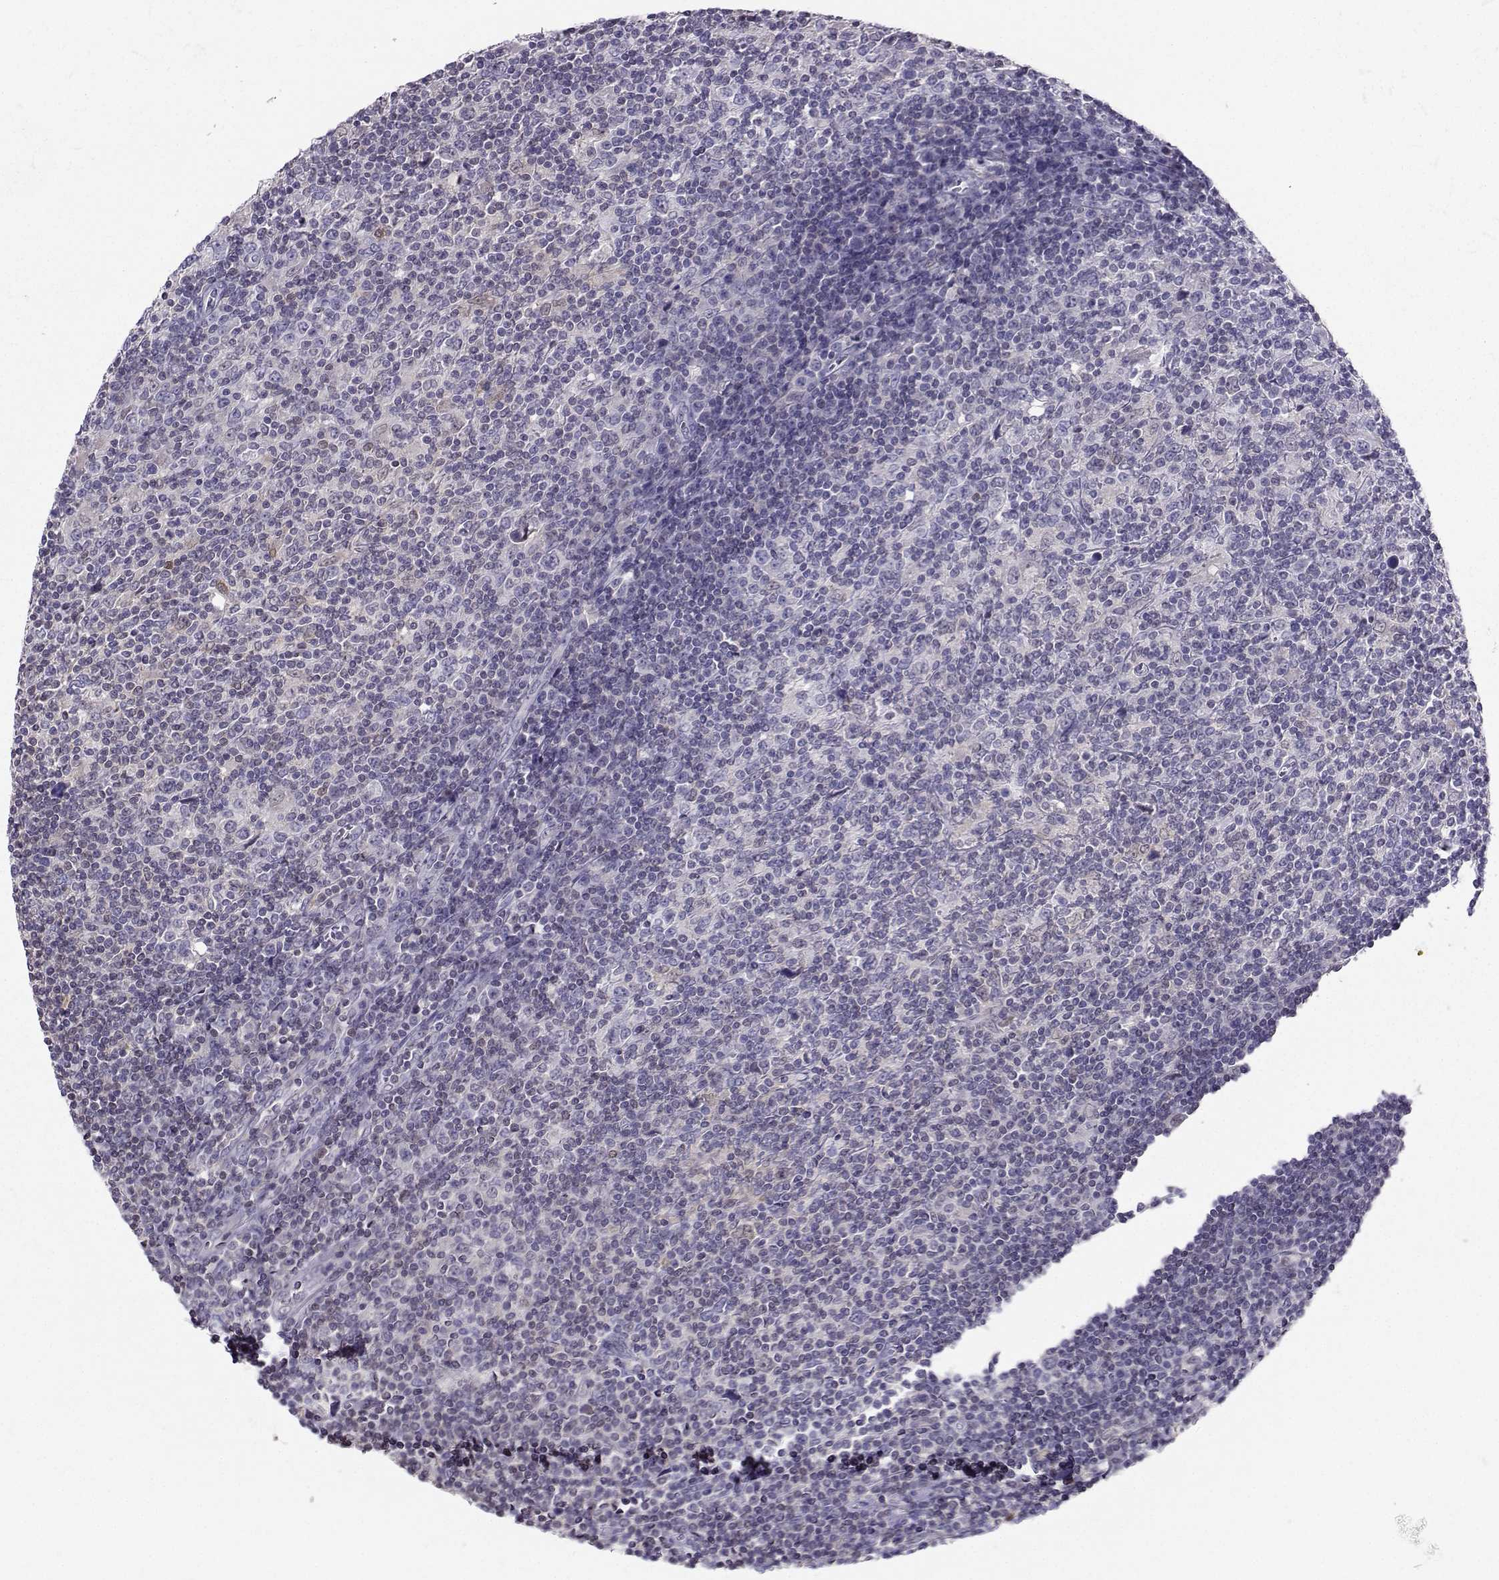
{"staining": {"intensity": "negative", "quantity": "none", "location": "none"}, "tissue": "lymphoma", "cell_type": "Tumor cells", "image_type": "cancer", "snomed": [{"axis": "morphology", "description": "Hodgkin's disease, NOS"}, {"axis": "topography", "description": "Lymph node"}], "caption": "Tumor cells show no significant protein expression in Hodgkin's disease. (DAB (3,3'-diaminobenzidine) immunohistochemistry, high magnification).", "gene": "PGK1", "patient": {"sex": "male", "age": 40}}